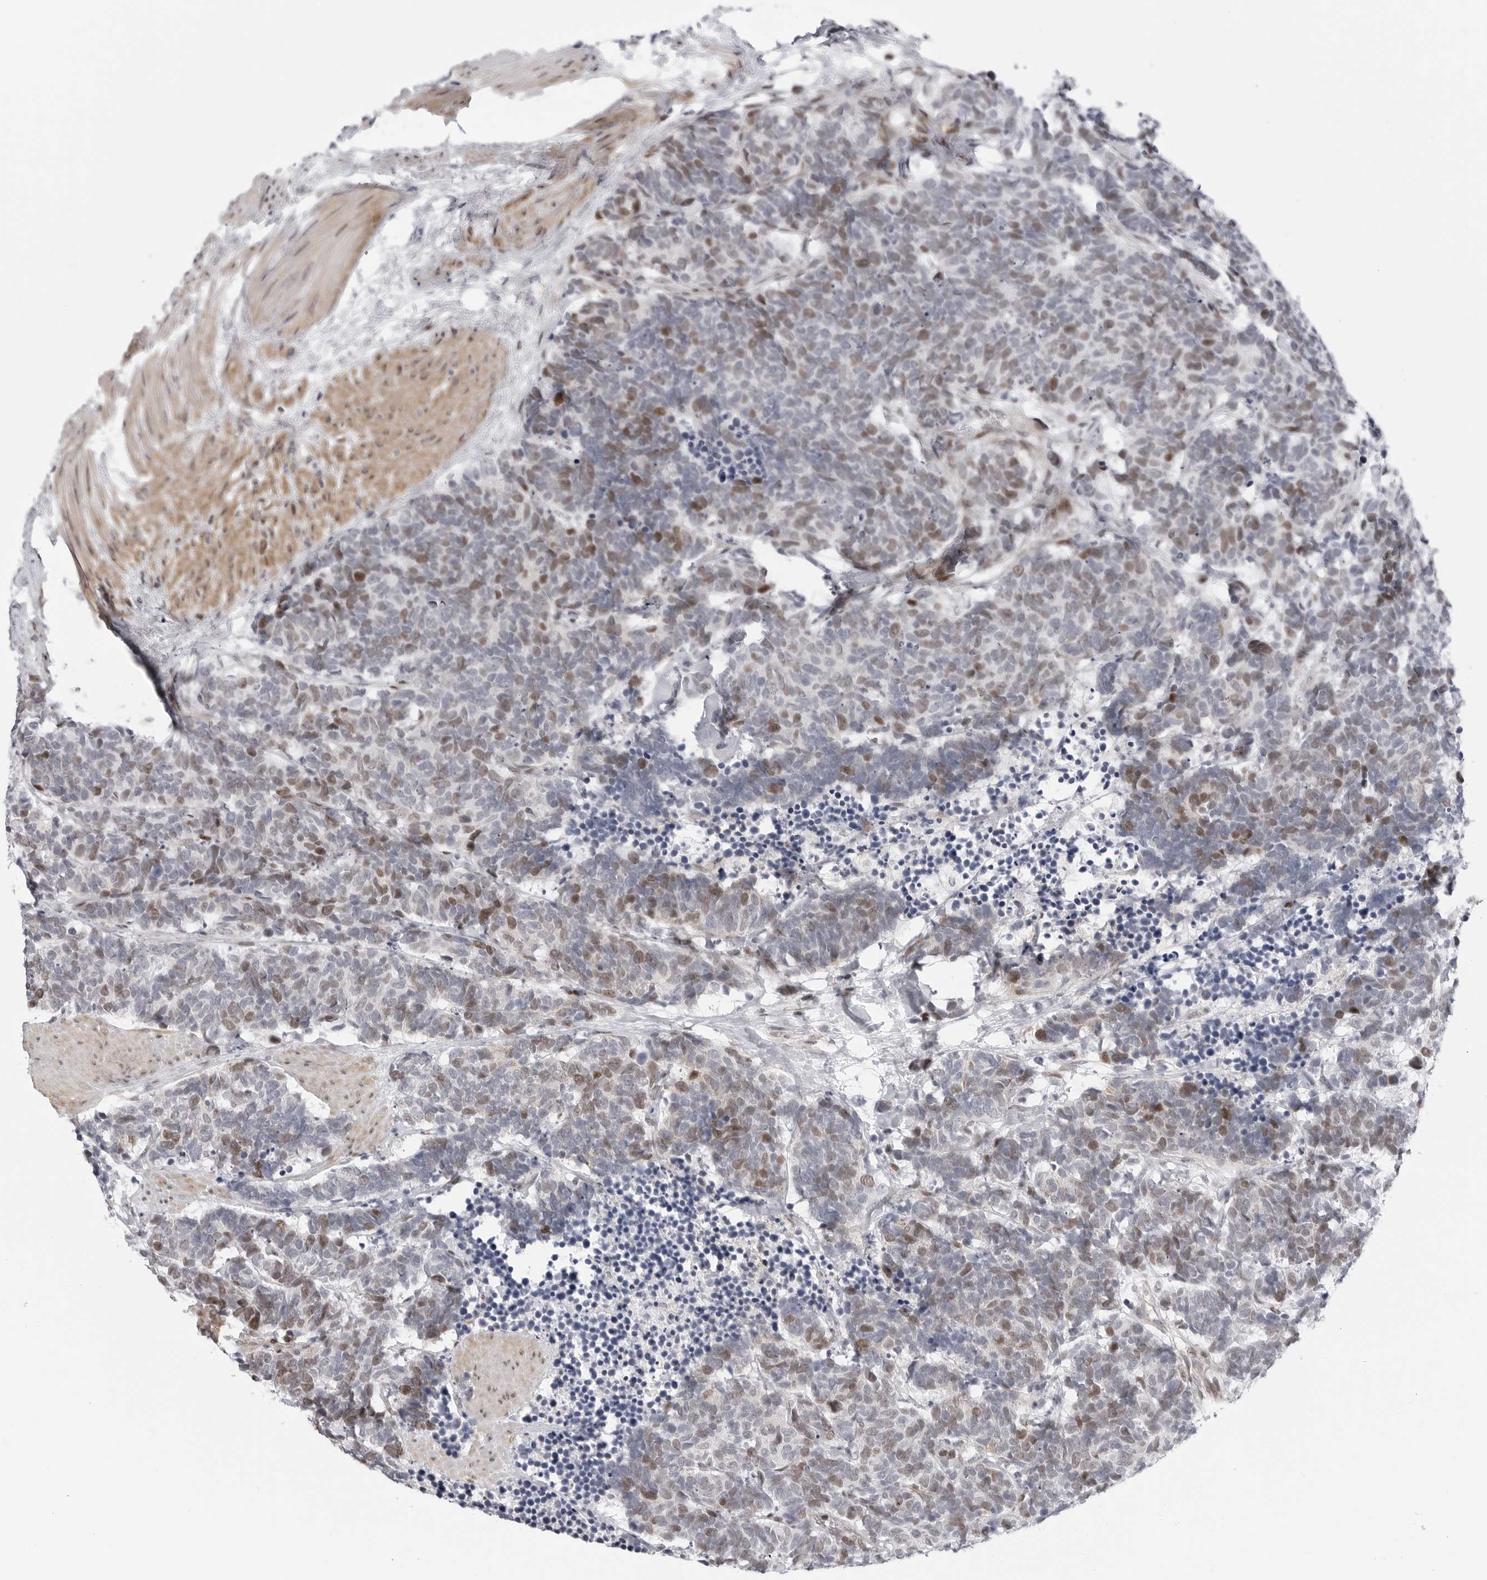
{"staining": {"intensity": "moderate", "quantity": "25%-75%", "location": "cytoplasmic/membranous"}, "tissue": "carcinoid", "cell_type": "Tumor cells", "image_type": "cancer", "snomed": [{"axis": "morphology", "description": "Carcinoma, NOS"}, {"axis": "morphology", "description": "Carcinoid, malignant, NOS"}, {"axis": "topography", "description": "Urinary bladder"}], "caption": "Moderate cytoplasmic/membranous protein staining is appreciated in approximately 25%-75% of tumor cells in malignant carcinoid.", "gene": "FAM135B", "patient": {"sex": "male", "age": 57}}